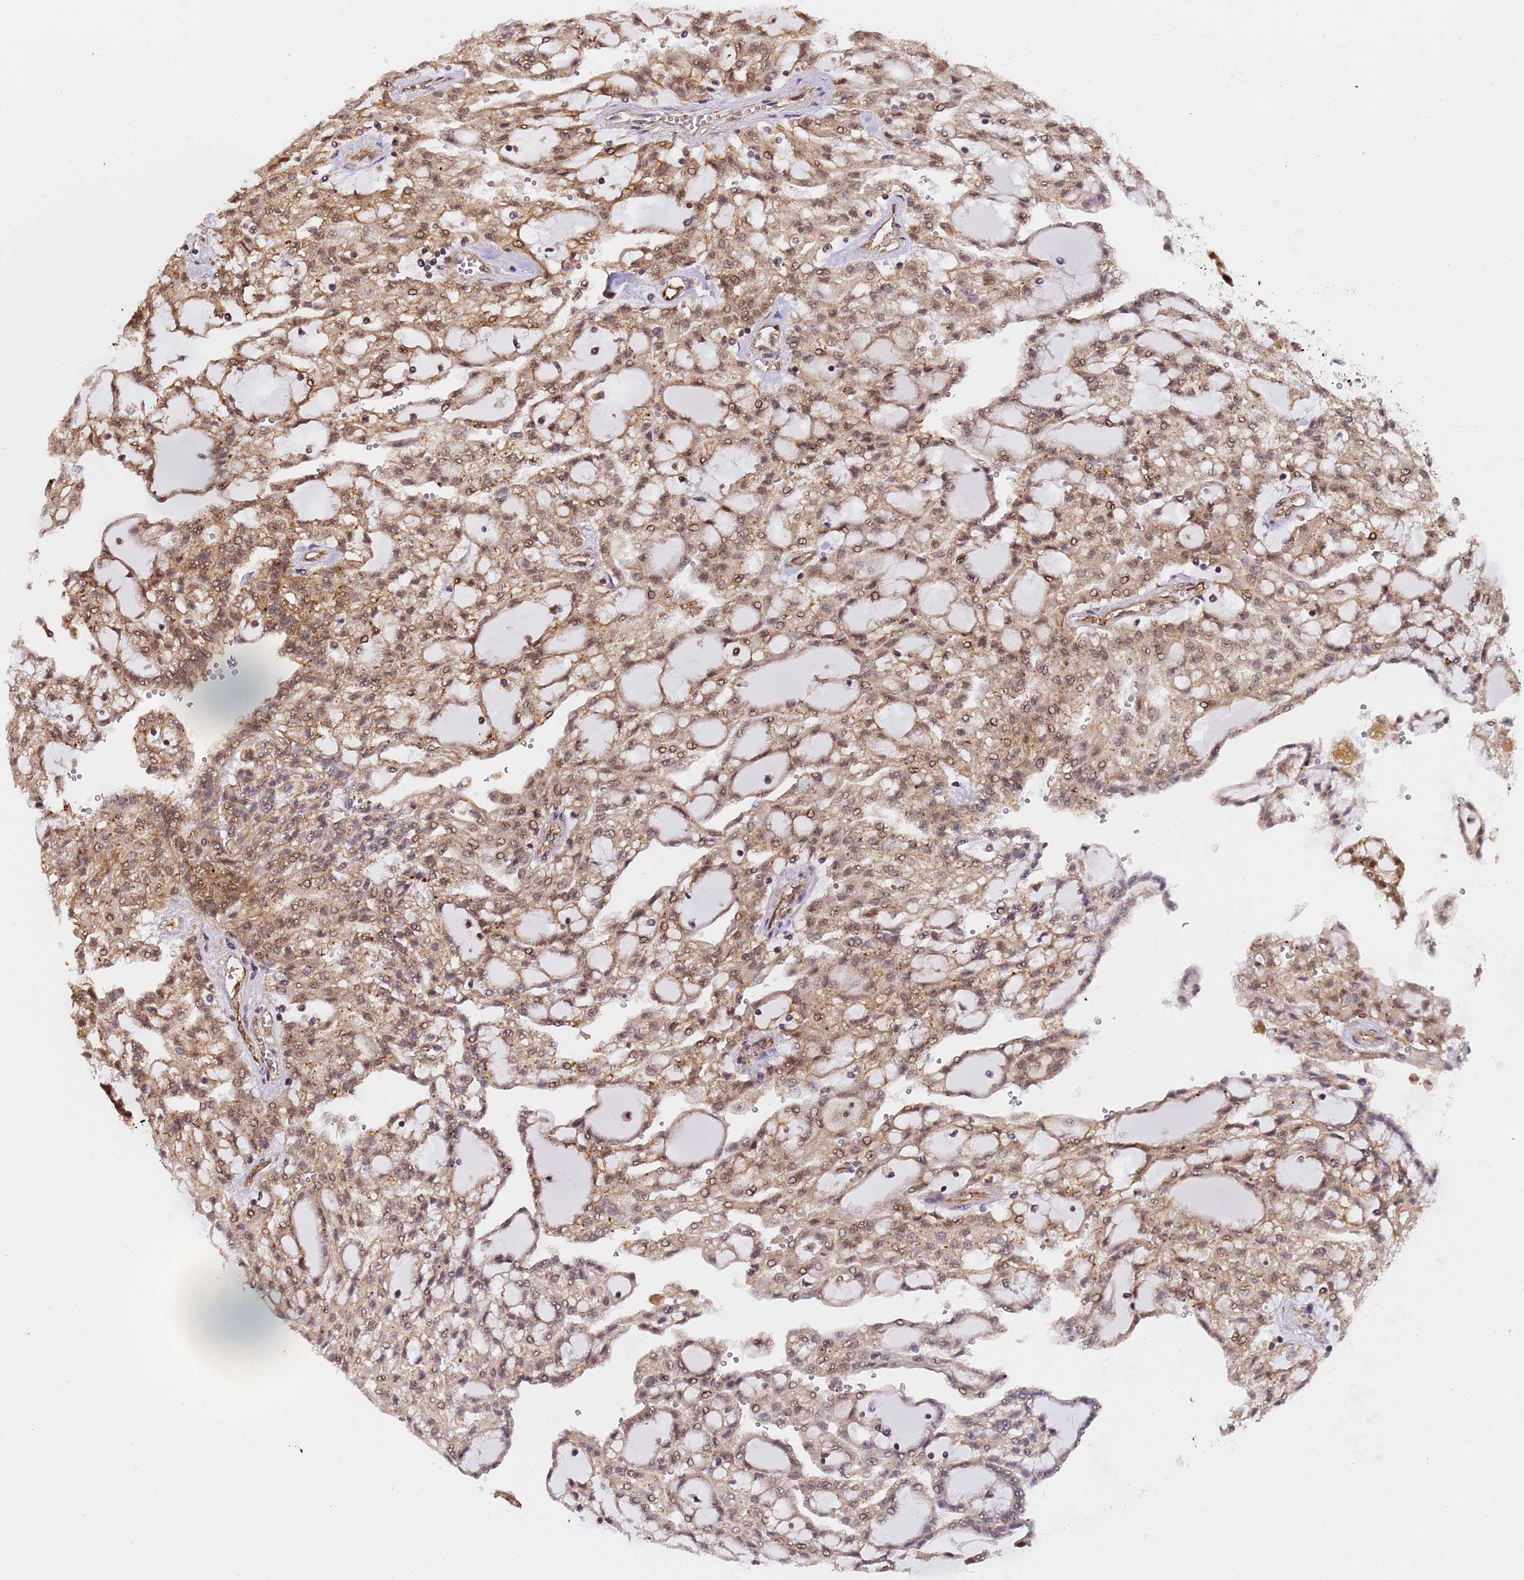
{"staining": {"intensity": "moderate", "quantity": ">75%", "location": "cytoplasmic/membranous,nuclear"}, "tissue": "renal cancer", "cell_type": "Tumor cells", "image_type": "cancer", "snomed": [{"axis": "morphology", "description": "Adenocarcinoma, NOS"}, {"axis": "topography", "description": "Kidney"}], "caption": "Human adenocarcinoma (renal) stained with a protein marker exhibits moderate staining in tumor cells.", "gene": "EMC2", "patient": {"sex": "male", "age": 63}}